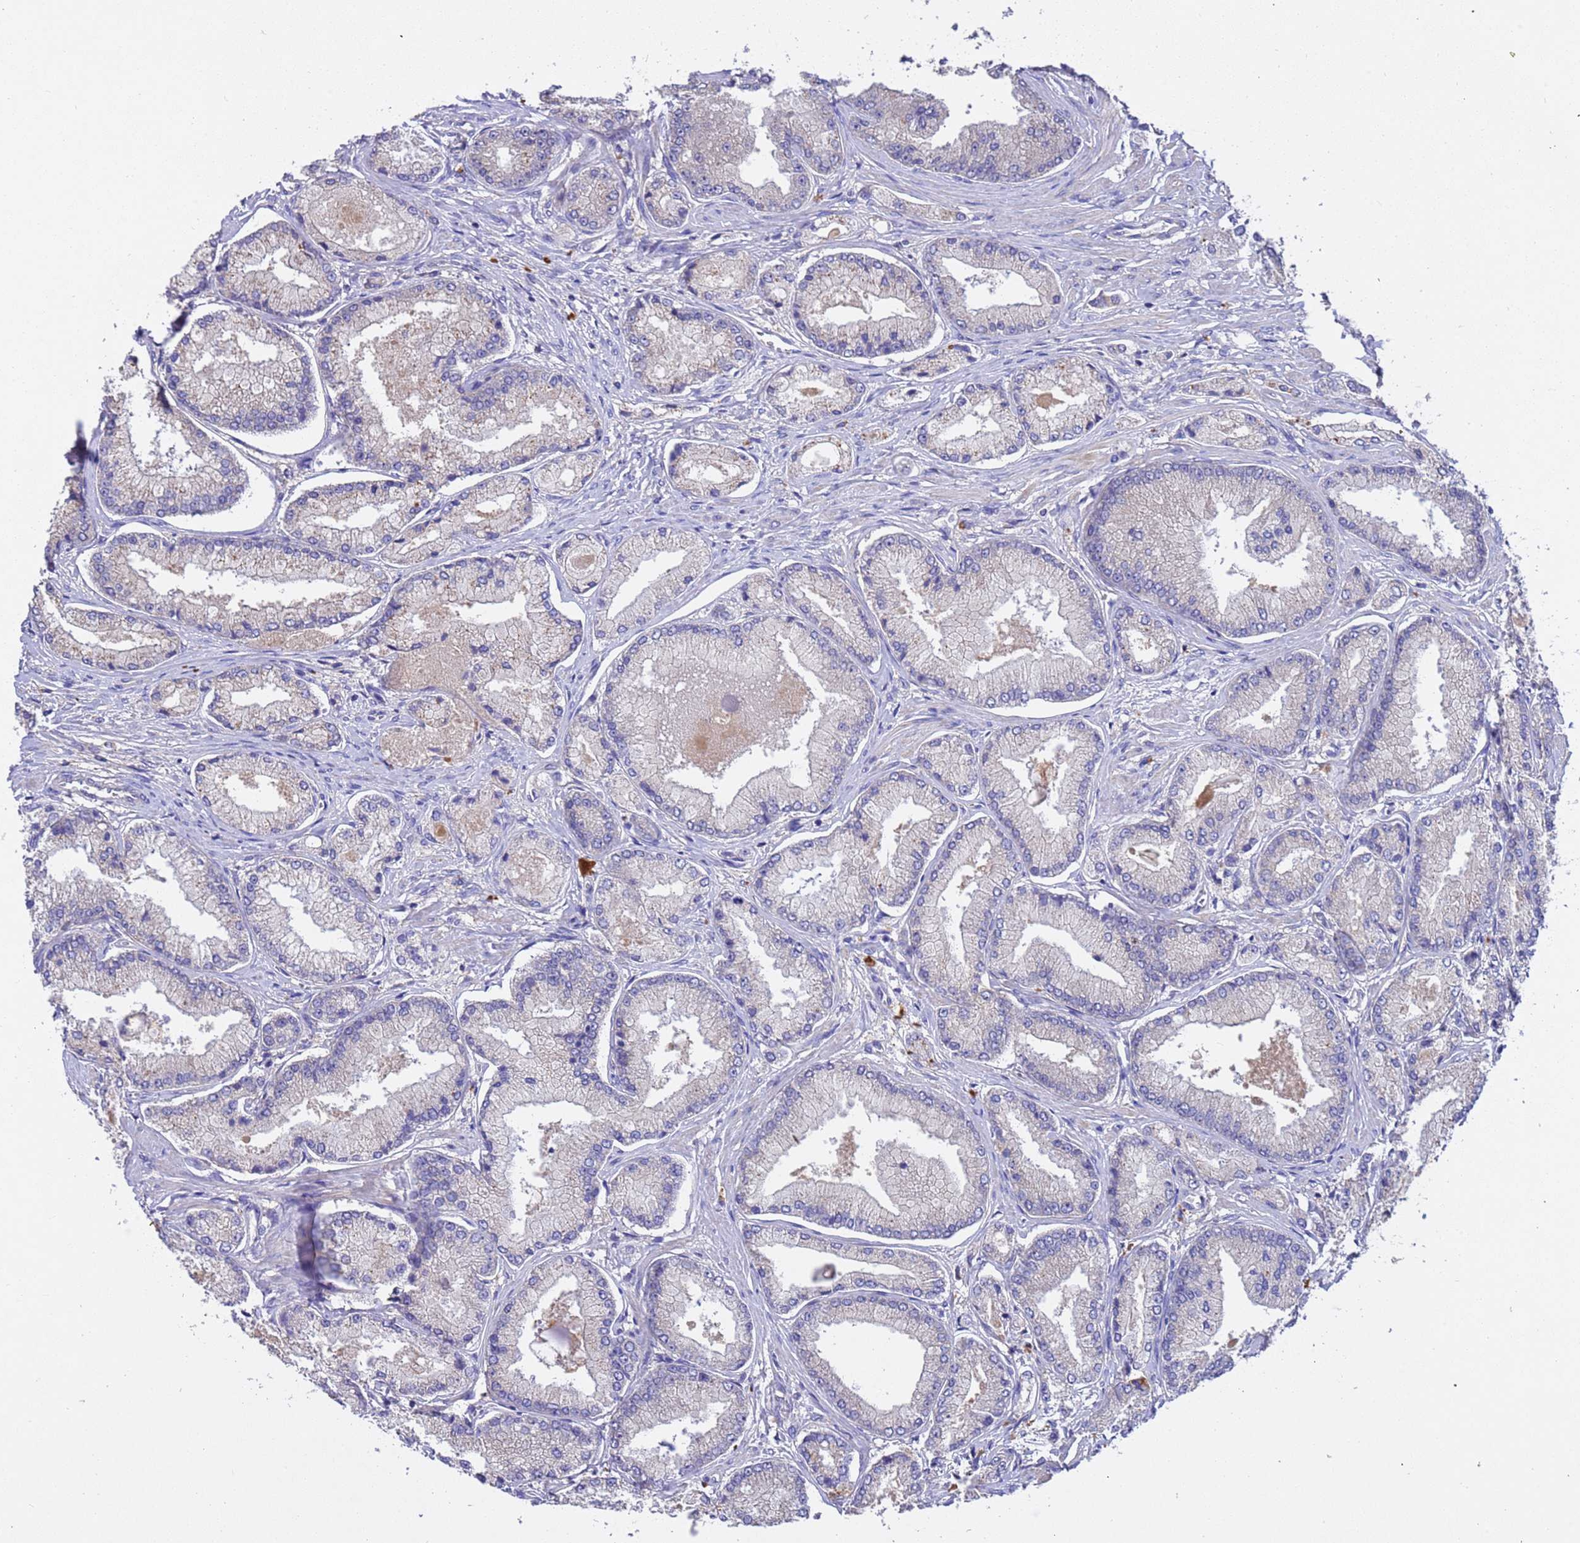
{"staining": {"intensity": "negative", "quantity": "none", "location": "none"}, "tissue": "prostate cancer", "cell_type": "Tumor cells", "image_type": "cancer", "snomed": [{"axis": "morphology", "description": "Adenocarcinoma, Low grade"}, {"axis": "topography", "description": "Prostate"}], "caption": "A histopathology image of human prostate cancer is negative for staining in tumor cells. (Stains: DAB (3,3'-diaminobenzidine) immunohistochemistry with hematoxylin counter stain, Microscopy: brightfield microscopy at high magnification).", "gene": "SRL", "patient": {"sex": "male", "age": 74}}